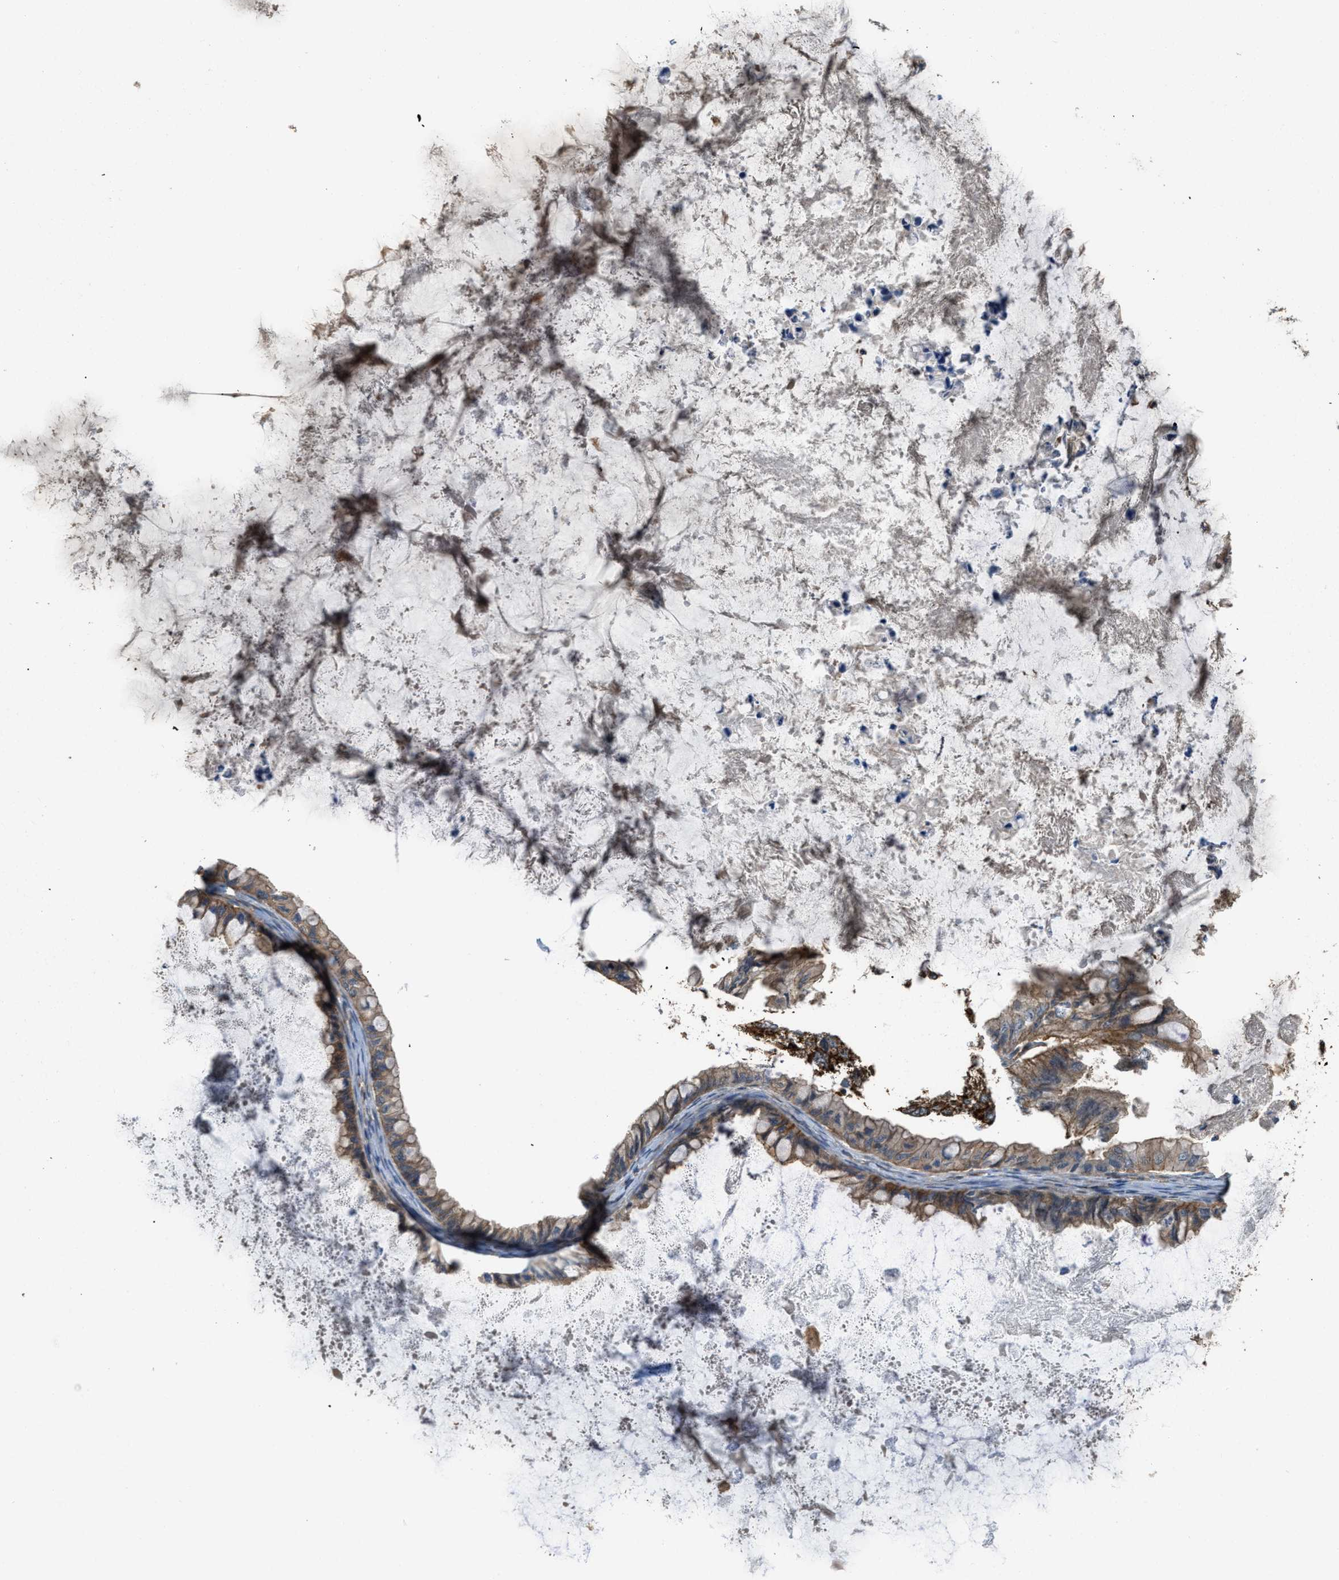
{"staining": {"intensity": "moderate", "quantity": ">75%", "location": "cytoplasmic/membranous"}, "tissue": "ovarian cancer", "cell_type": "Tumor cells", "image_type": "cancer", "snomed": [{"axis": "morphology", "description": "Cystadenocarcinoma, mucinous, NOS"}, {"axis": "topography", "description": "Ovary"}], "caption": "Immunohistochemistry (IHC) staining of ovarian cancer (mucinous cystadenocarcinoma), which displays medium levels of moderate cytoplasmic/membranous expression in about >75% of tumor cells indicating moderate cytoplasmic/membranous protein expression. The staining was performed using DAB (3,3'-diaminobenzidine) (brown) for protein detection and nuclei were counterstained in hematoxylin (blue).", "gene": "BAG4", "patient": {"sex": "female", "age": 80}}